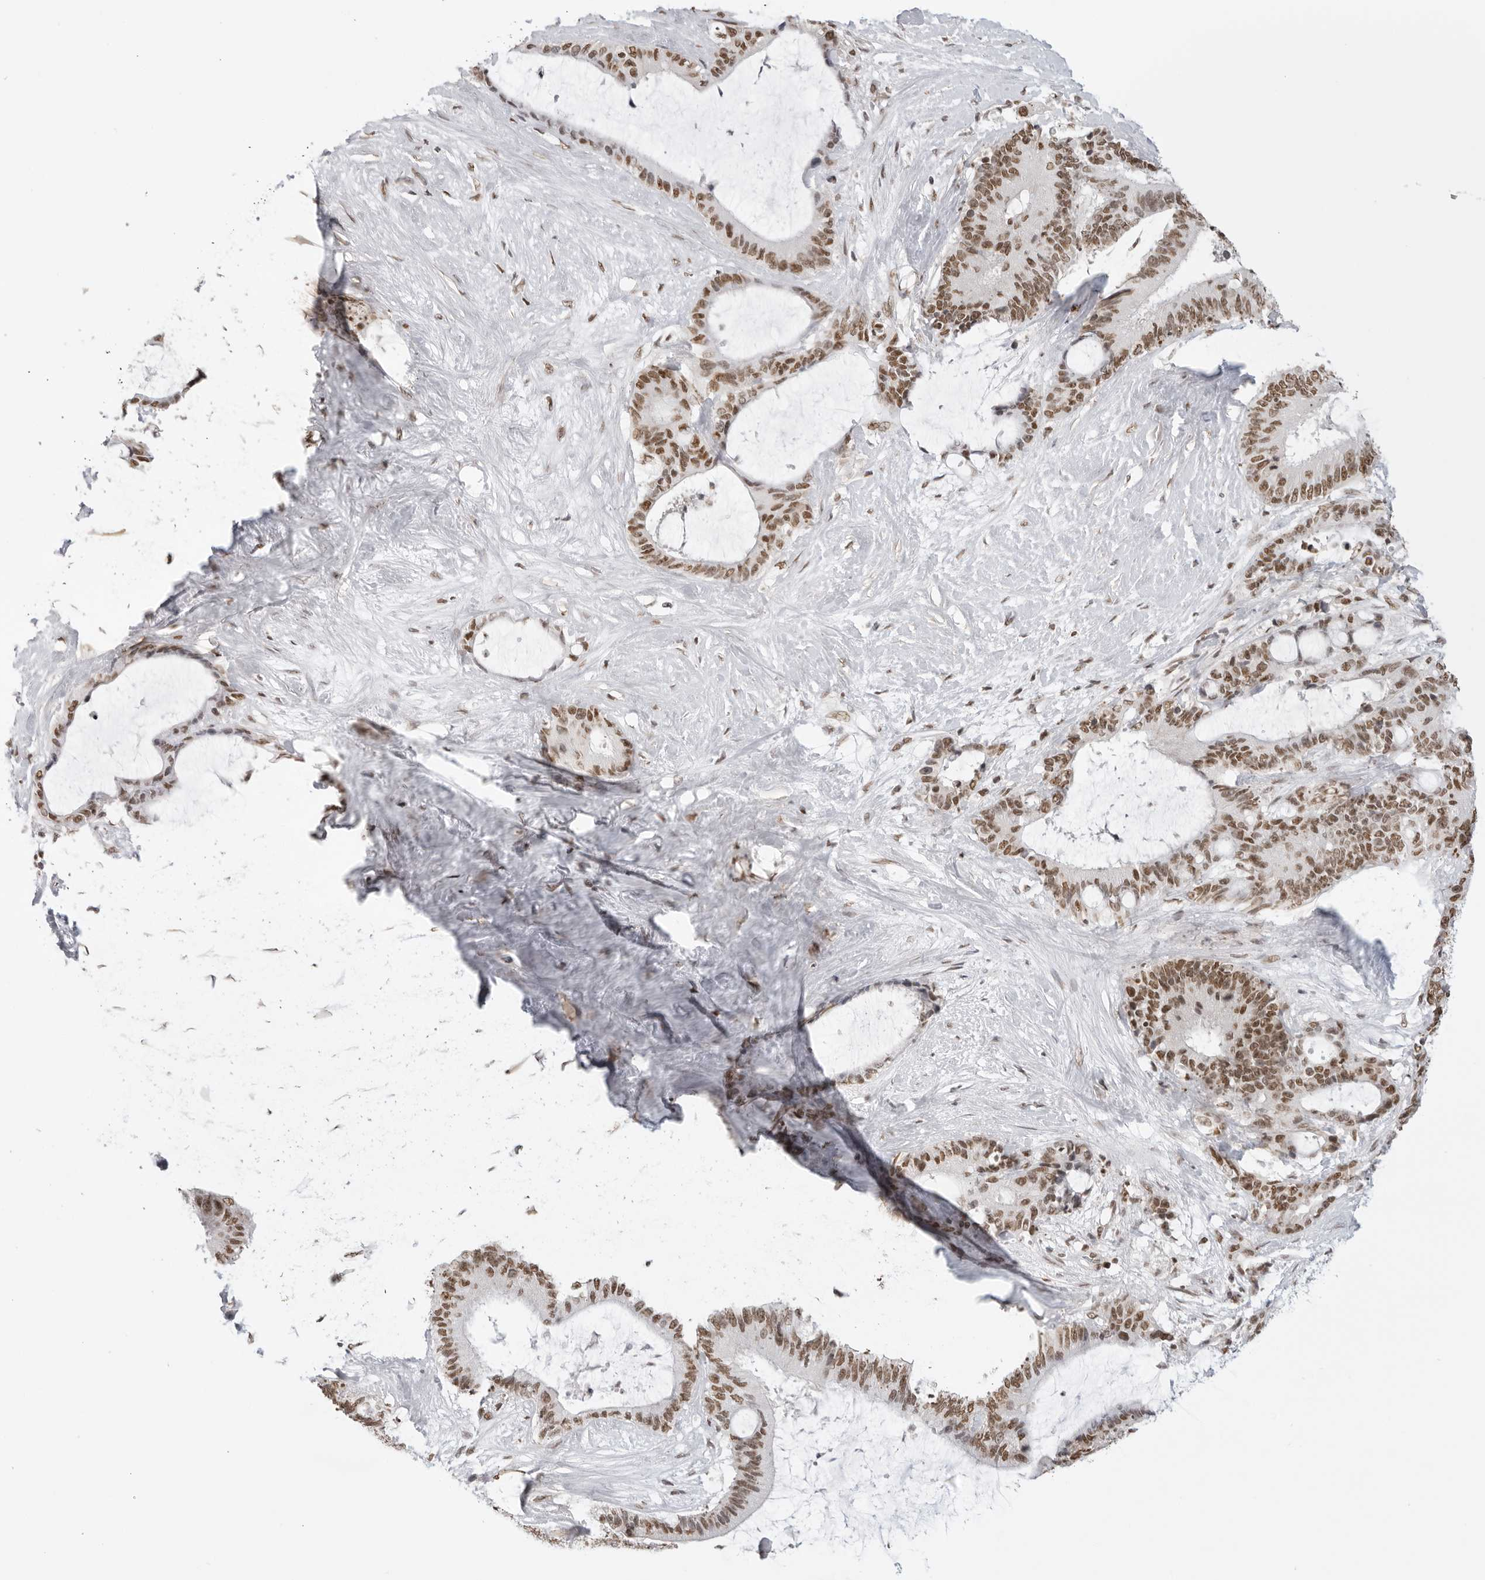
{"staining": {"intensity": "moderate", "quantity": ">75%", "location": "nuclear"}, "tissue": "liver cancer", "cell_type": "Tumor cells", "image_type": "cancer", "snomed": [{"axis": "morphology", "description": "Normal tissue, NOS"}, {"axis": "morphology", "description": "Cholangiocarcinoma"}, {"axis": "topography", "description": "Liver"}, {"axis": "topography", "description": "Peripheral nerve tissue"}], "caption": "A brown stain shows moderate nuclear positivity of a protein in liver cancer (cholangiocarcinoma) tumor cells. Nuclei are stained in blue.", "gene": "RPA2", "patient": {"sex": "female", "age": 73}}